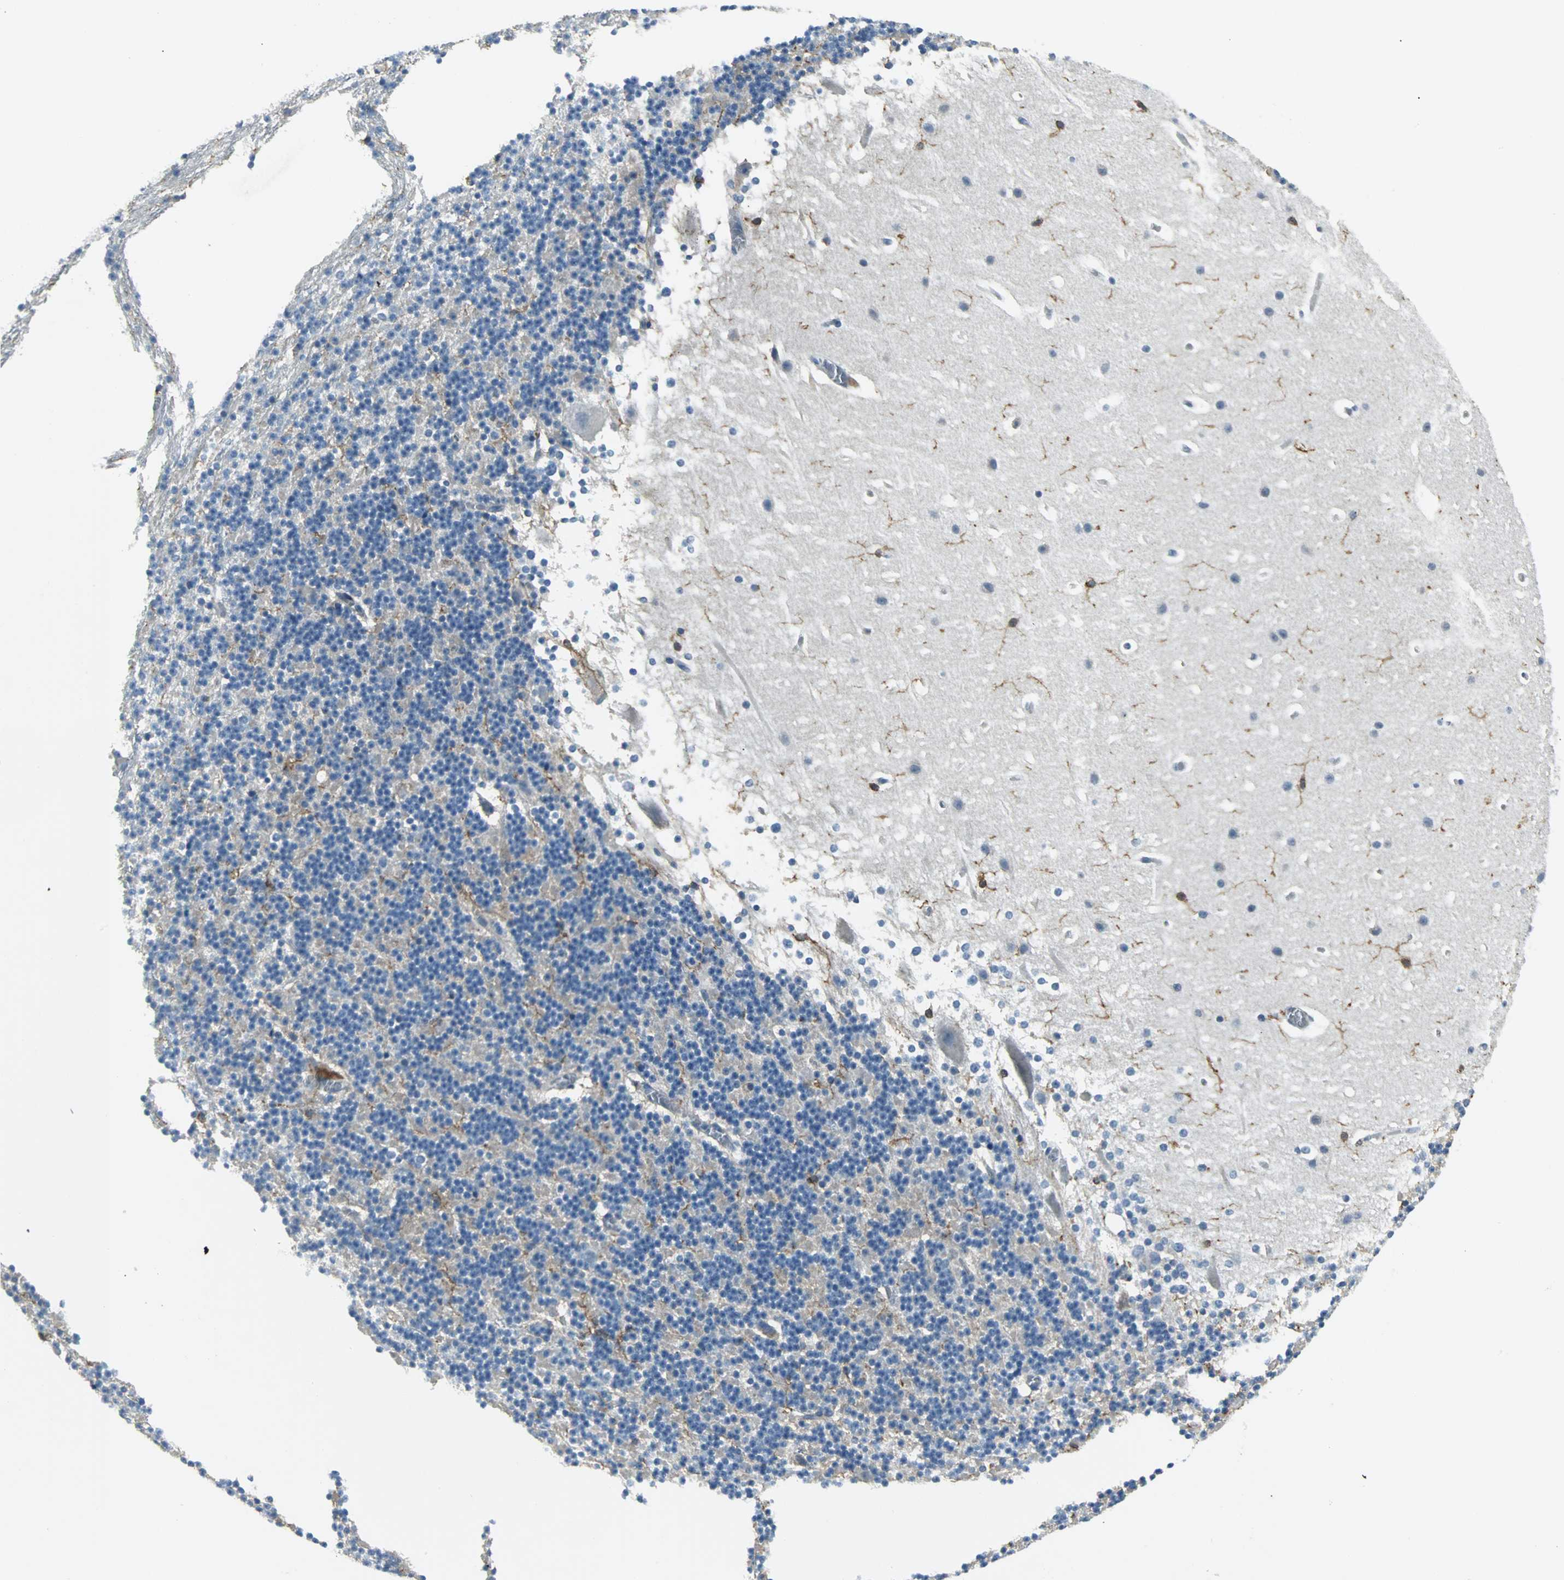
{"staining": {"intensity": "negative", "quantity": "none", "location": "none"}, "tissue": "cerebellum", "cell_type": "Cells in granular layer", "image_type": "normal", "snomed": [{"axis": "morphology", "description": "Normal tissue, NOS"}, {"axis": "topography", "description": "Cerebellum"}], "caption": "The image exhibits no significant positivity in cells in granular layer of cerebellum. (DAB immunohistochemistry with hematoxylin counter stain).", "gene": "SLC2A5", "patient": {"sex": "female", "age": 19}}